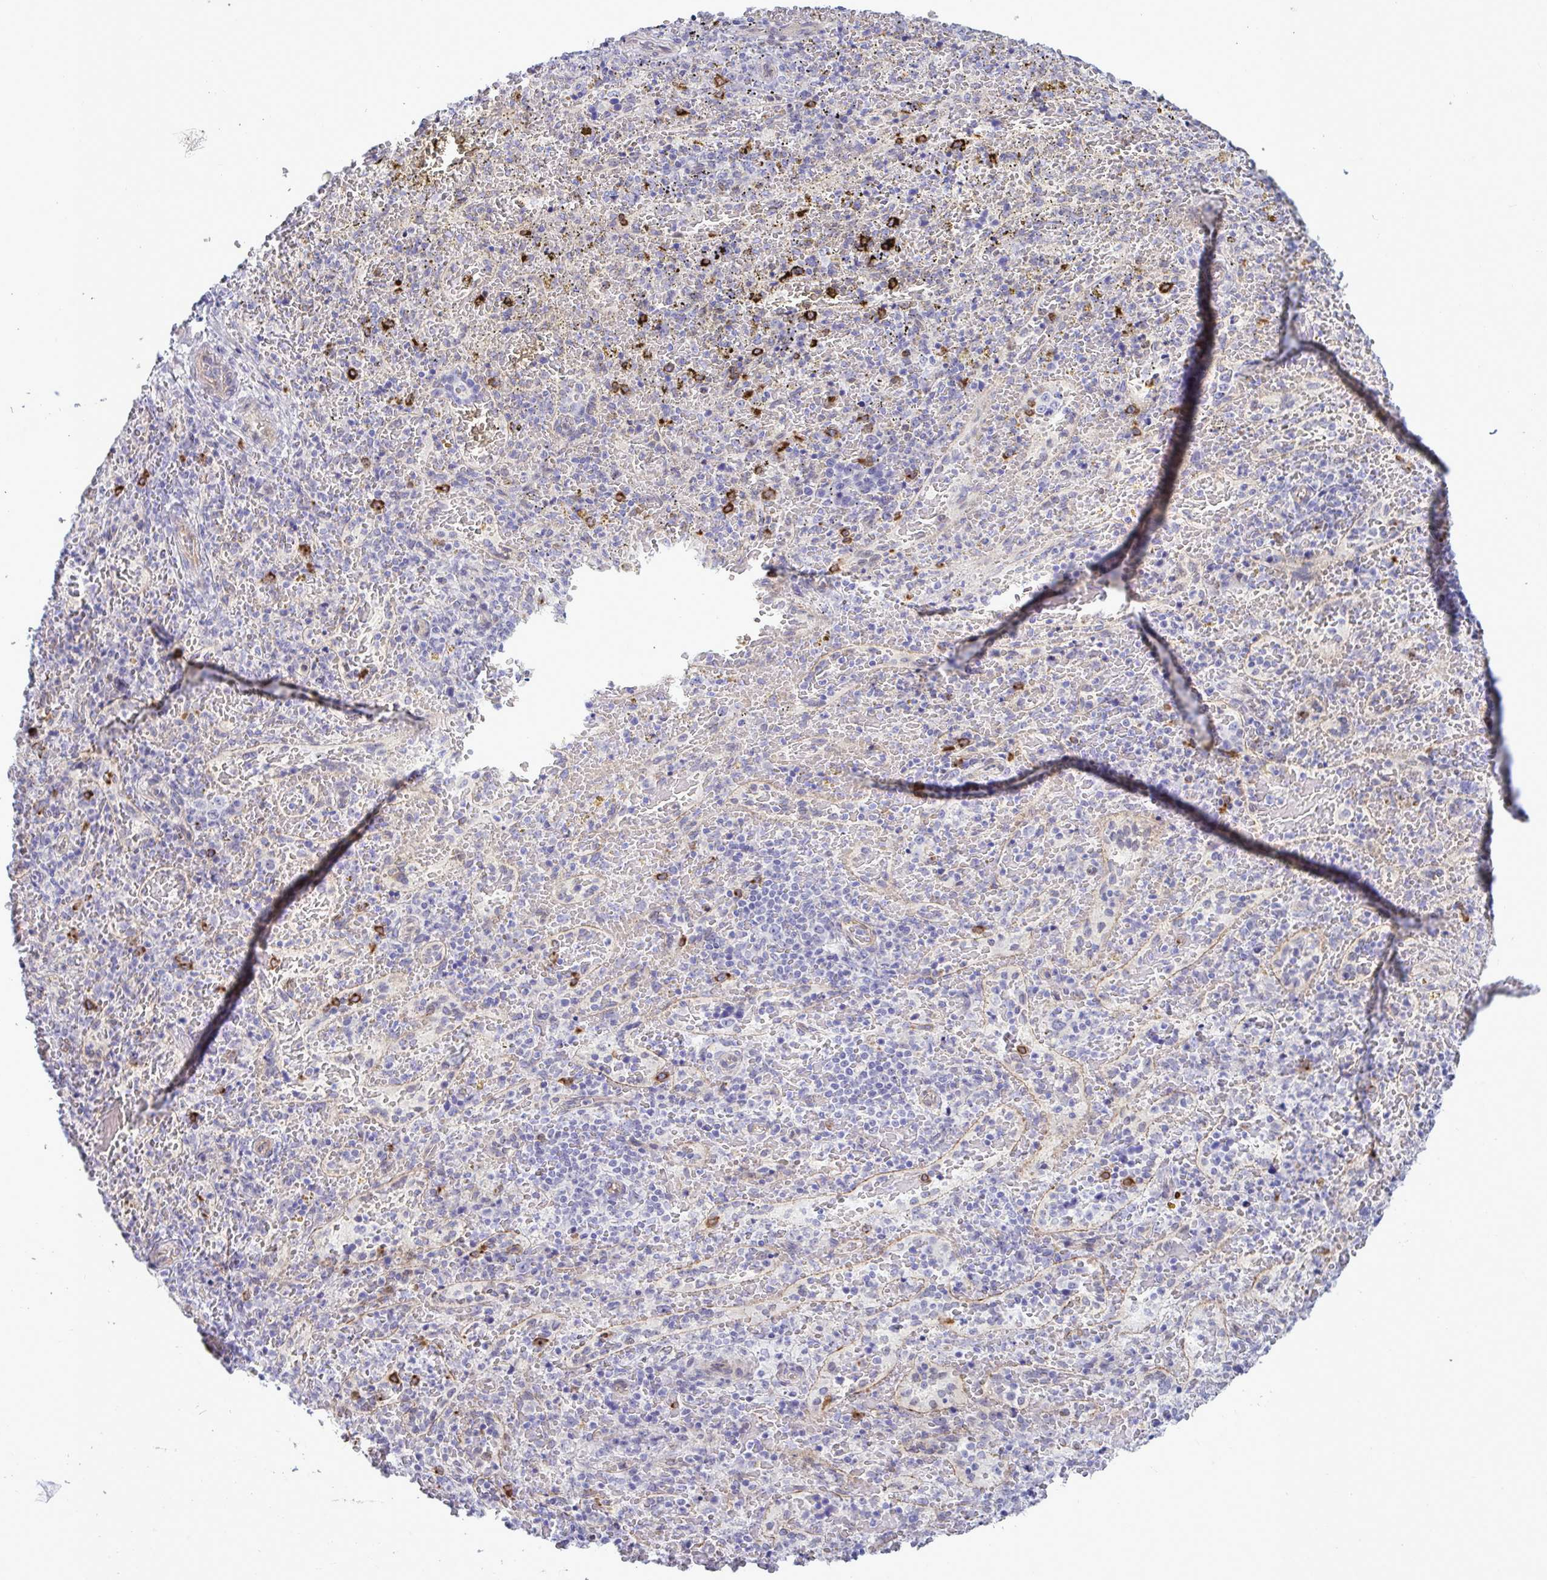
{"staining": {"intensity": "strong", "quantity": "<25%", "location": "cytoplasmic/membranous"}, "tissue": "spleen", "cell_type": "Cells in red pulp", "image_type": "normal", "snomed": [{"axis": "morphology", "description": "Normal tissue, NOS"}, {"axis": "topography", "description": "Spleen"}], "caption": "Human spleen stained with a brown dye demonstrates strong cytoplasmic/membranous positive expression in about <25% of cells in red pulp.", "gene": "MFSD4A", "patient": {"sex": "female", "age": 50}}